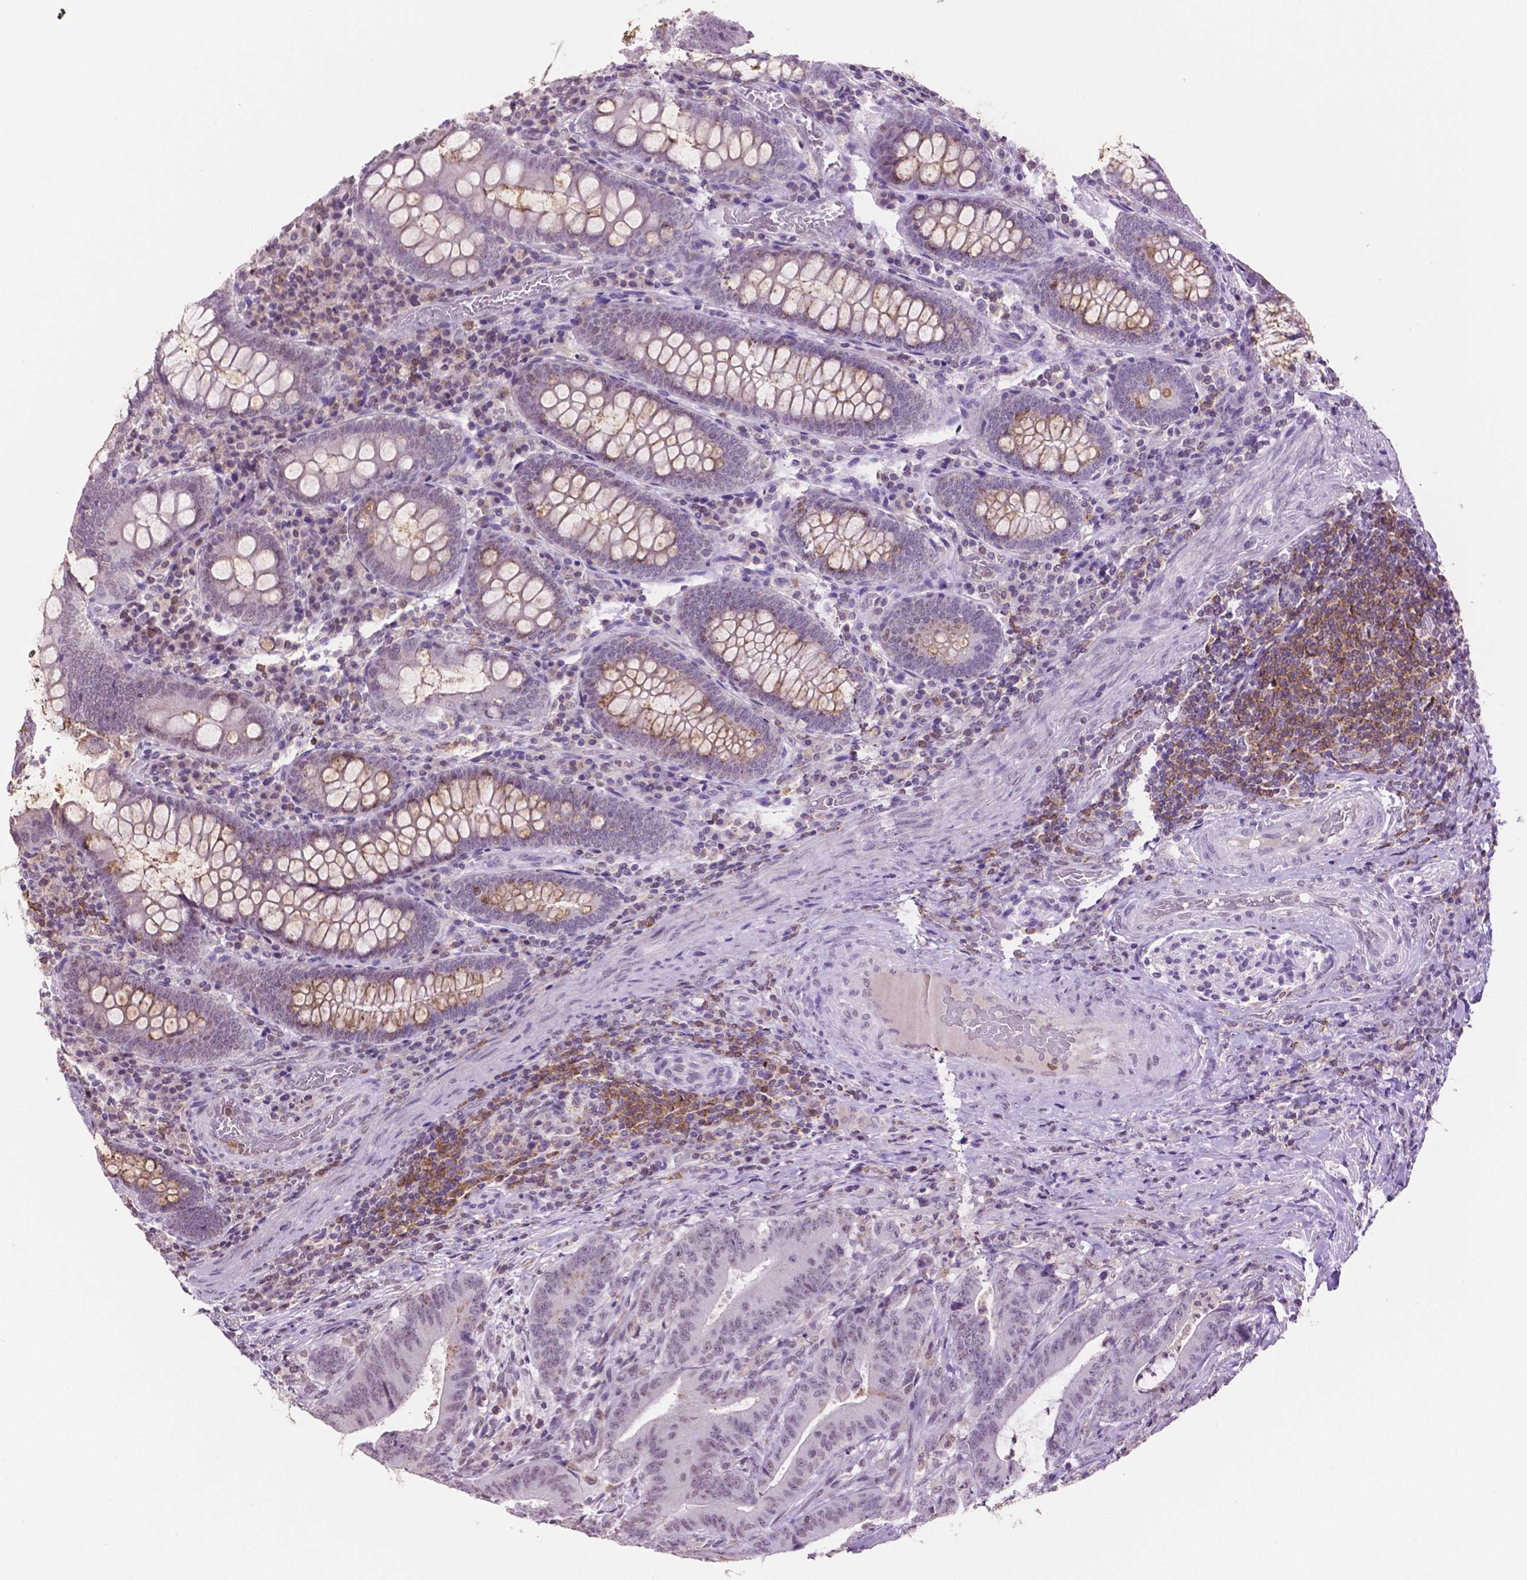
{"staining": {"intensity": "negative", "quantity": "none", "location": "none"}, "tissue": "colorectal cancer", "cell_type": "Tumor cells", "image_type": "cancer", "snomed": [{"axis": "morphology", "description": "Adenocarcinoma, NOS"}, {"axis": "topography", "description": "Colon"}], "caption": "Human colorectal cancer (adenocarcinoma) stained for a protein using immunohistochemistry shows no expression in tumor cells.", "gene": "PTPN6", "patient": {"sex": "female", "age": 43}}